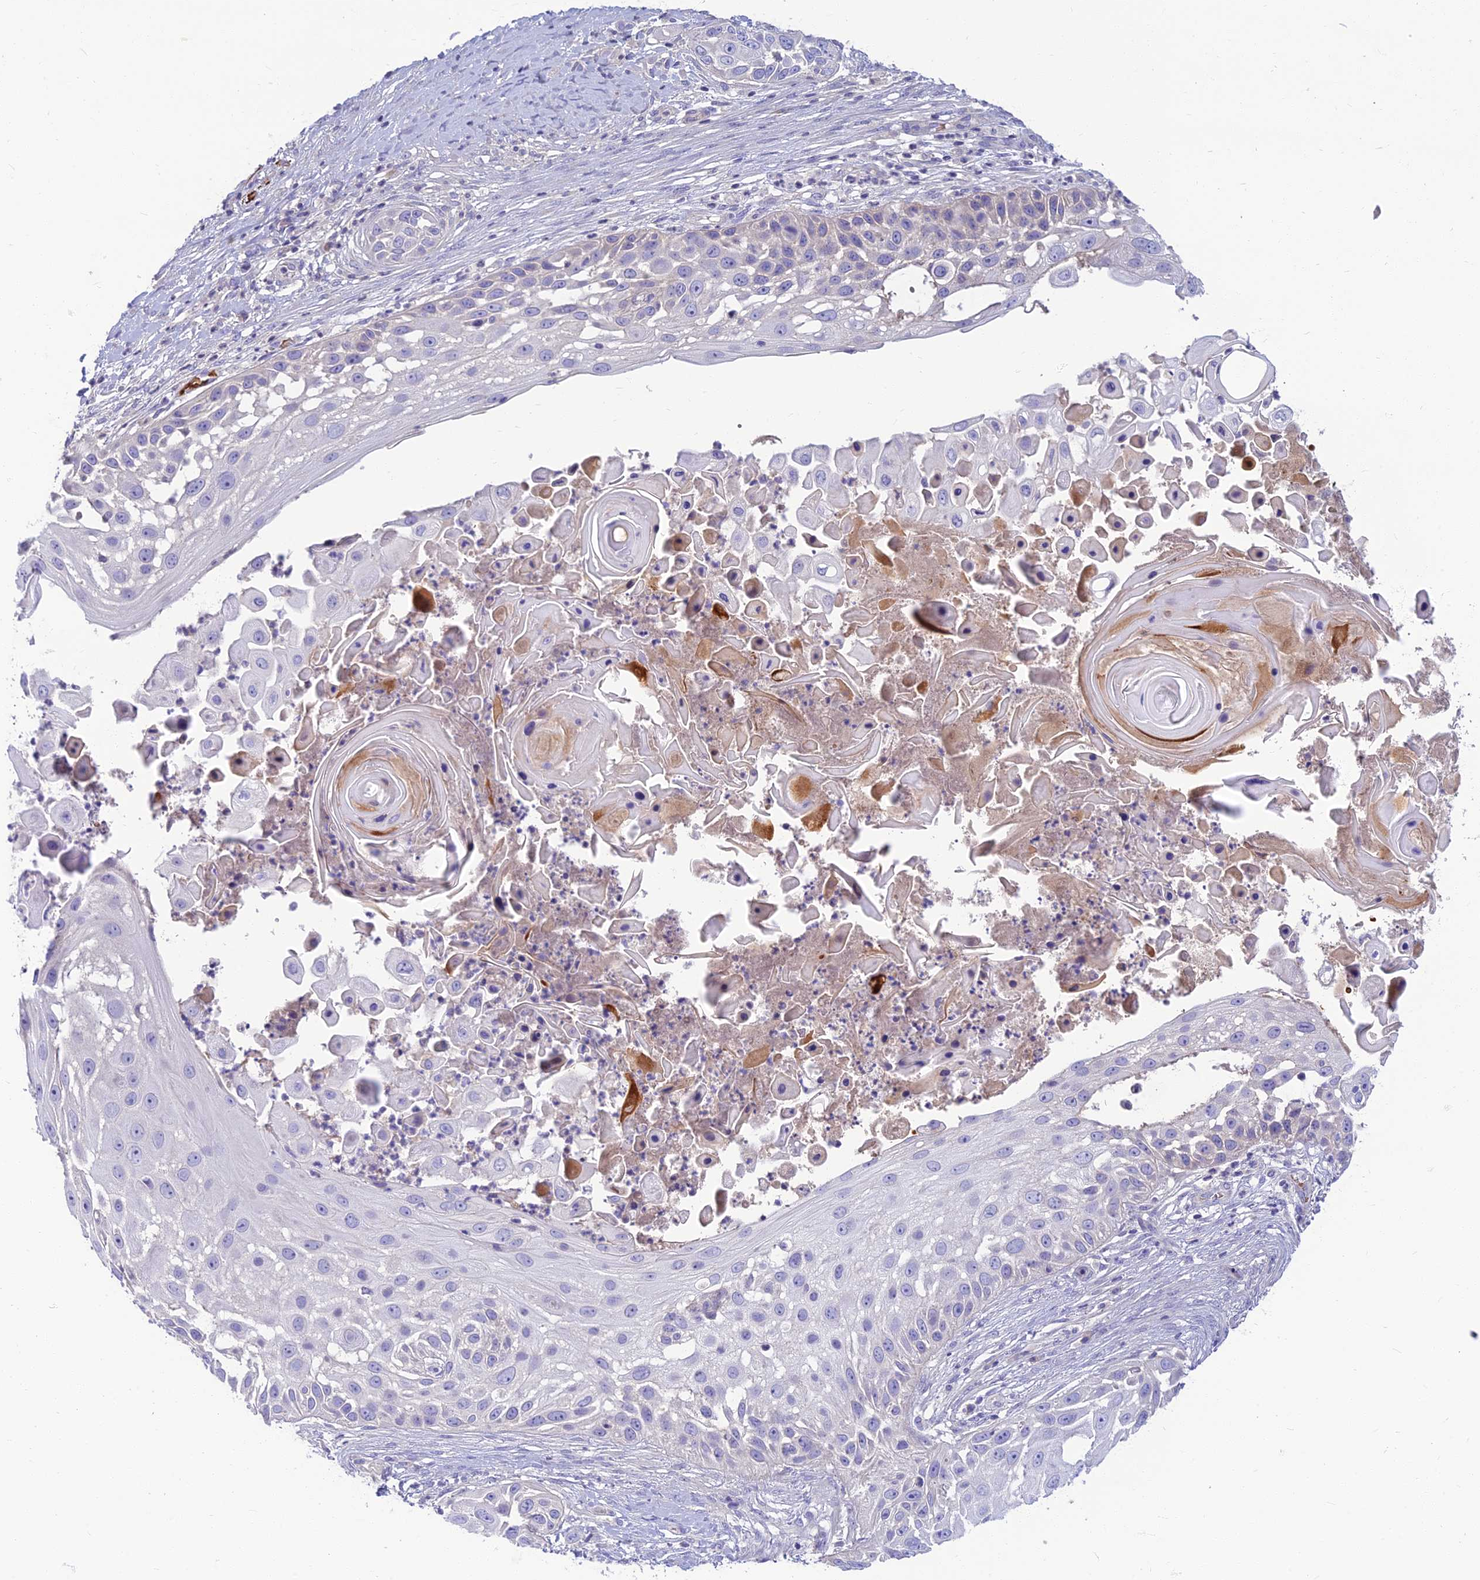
{"staining": {"intensity": "negative", "quantity": "none", "location": "none"}, "tissue": "skin cancer", "cell_type": "Tumor cells", "image_type": "cancer", "snomed": [{"axis": "morphology", "description": "Squamous cell carcinoma, NOS"}, {"axis": "topography", "description": "Skin"}], "caption": "Human skin cancer stained for a protein using IHC demonstrates no staining in tumor cells.", "gene": "CLIP4", "patient": {"sex": "female", "age": 44}}